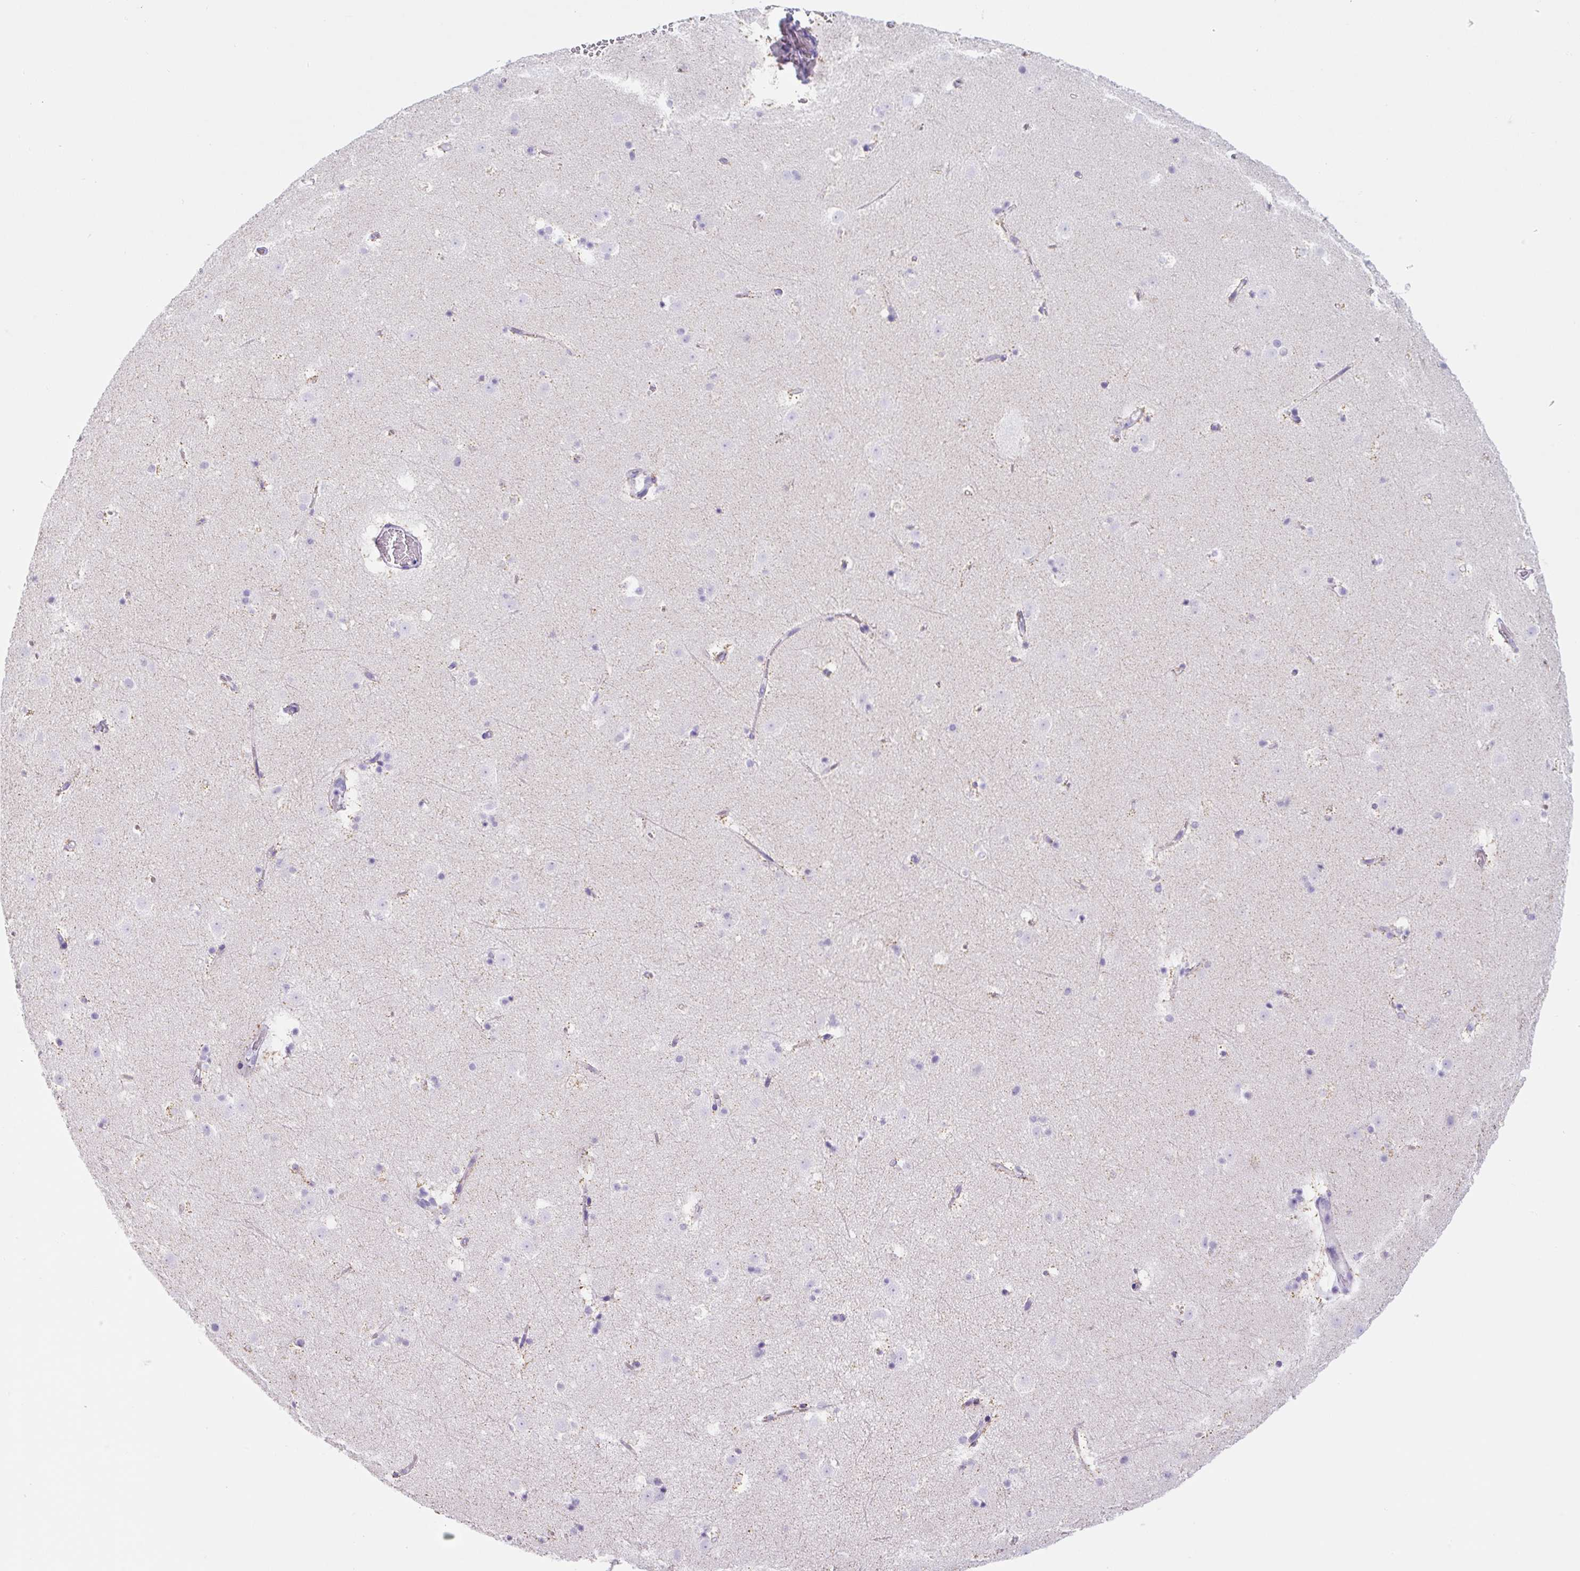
{"staining": {"intensity": "moderate", "quantity": "<25%", "location": "cytoplasmic/membranous"}, "tissue": "caudate", "cell_type": "Glial cells", "image_type": "normal", "snomed": [{"axis": "morphology", "description": "Normal tissue, NOS"}, {"axis": "topography", "description": "Lateral ventricle wall"}], "caption": "A low amount of moderate cytoplasmic/membranous expression is seen in approximately <25% of glial cells in benign caudate. The staining is performed using DAB (3,3'-diaminobenzidine) brown chromogen to label protein expression. The nuclei are counter-stained blue using hematoxylin.", "gene": "ADAMTS19", "patient": {"sex": "male", "age": 37}}